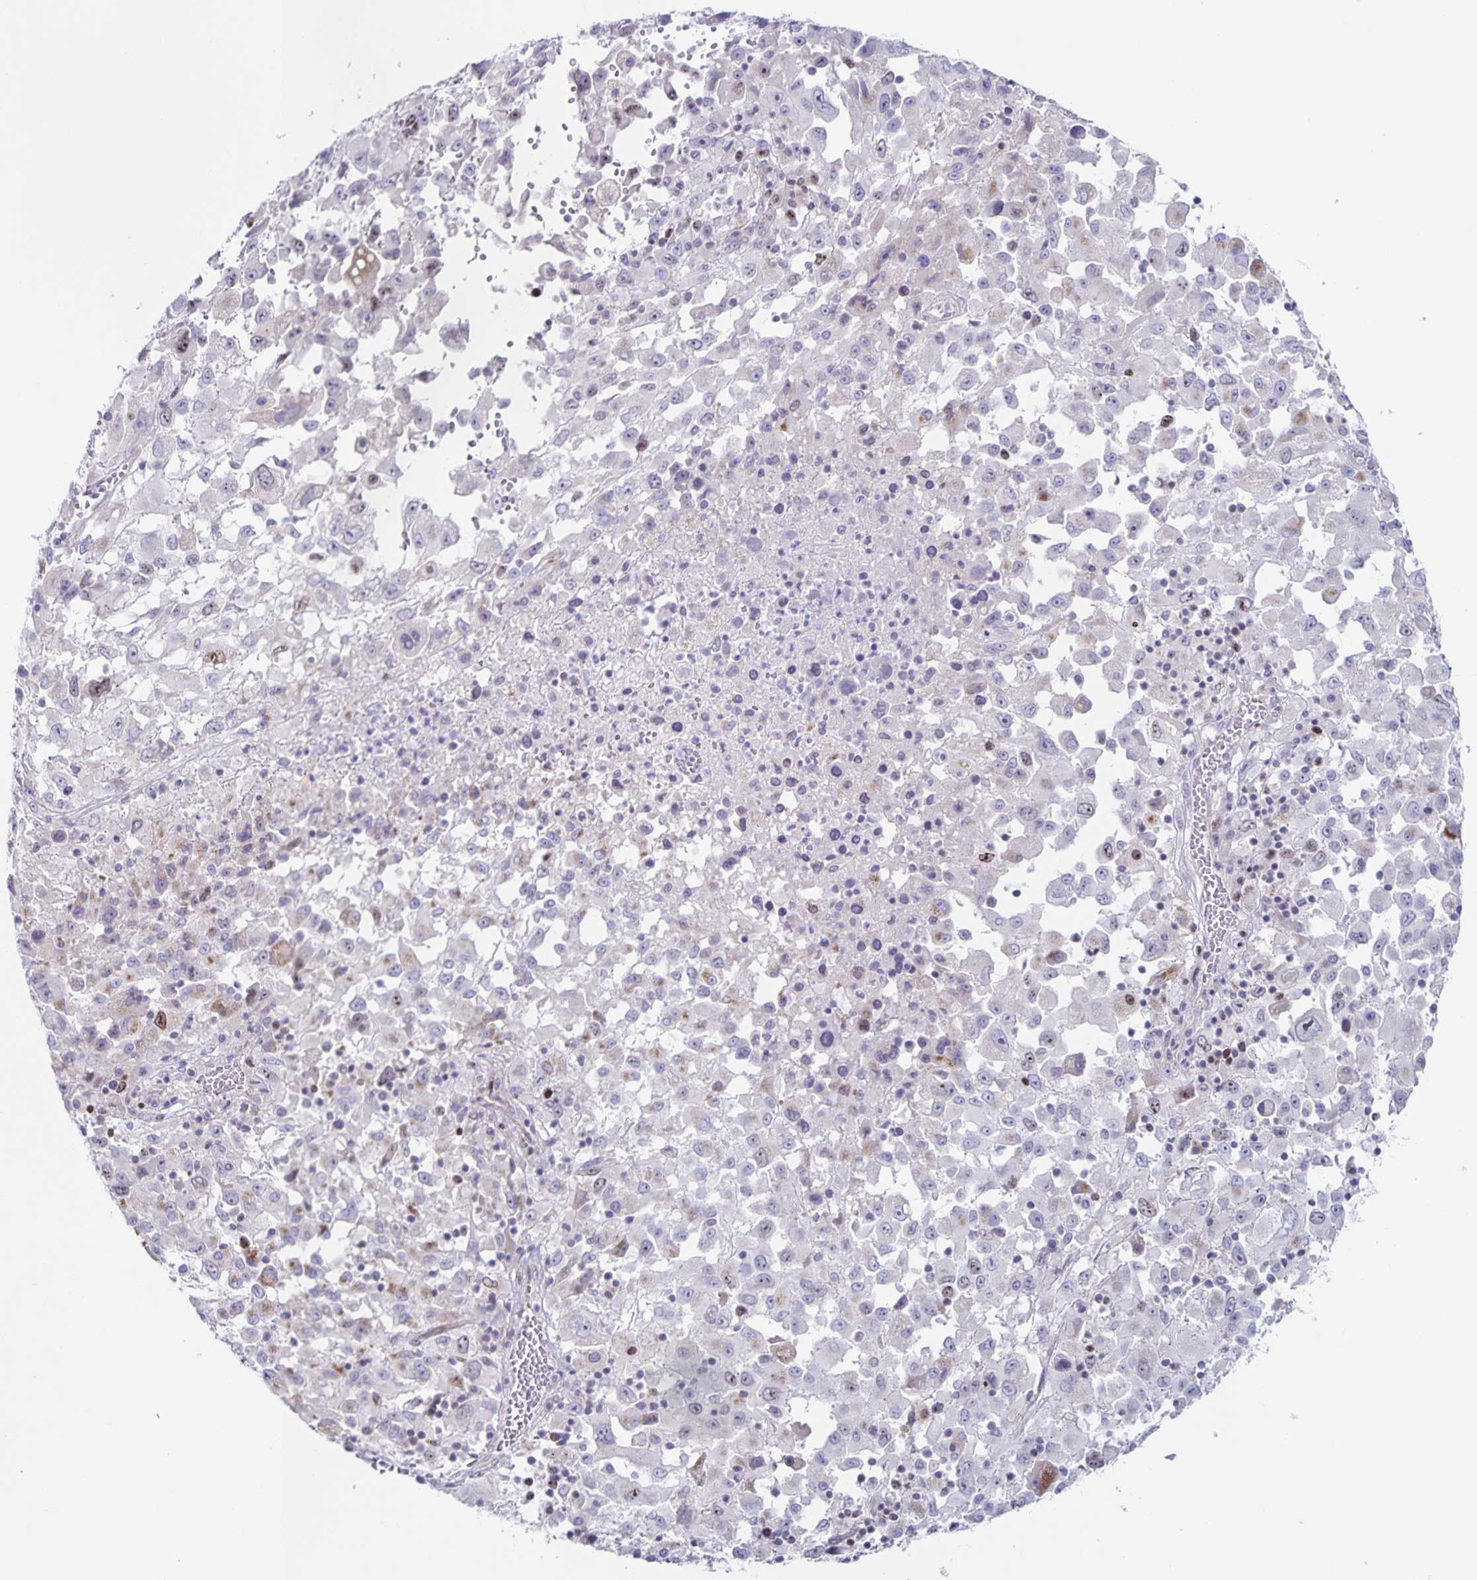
{"staining": {"intensity": "weak", "quantity": "<25%", "location": "cytoplasmic/membranous,nuclear"}, "tissue": "melanoma", "cell_type": "Tumor cells", "image_type": "cancer", "snomed": [{"axis": "morphology", "description": "Malignant melanoma, Metastatic site"}, {"axis": "topography", "description": "Soft tissue"}], "caption": "IHC histopathology image of neoplastic tissue: human malignant melanoma (metastatic site) stained with DAB shows no significant protein positivity in tumor cells.", "gene": "CENPH", "patient": {"sex": "male", "age": 50}}